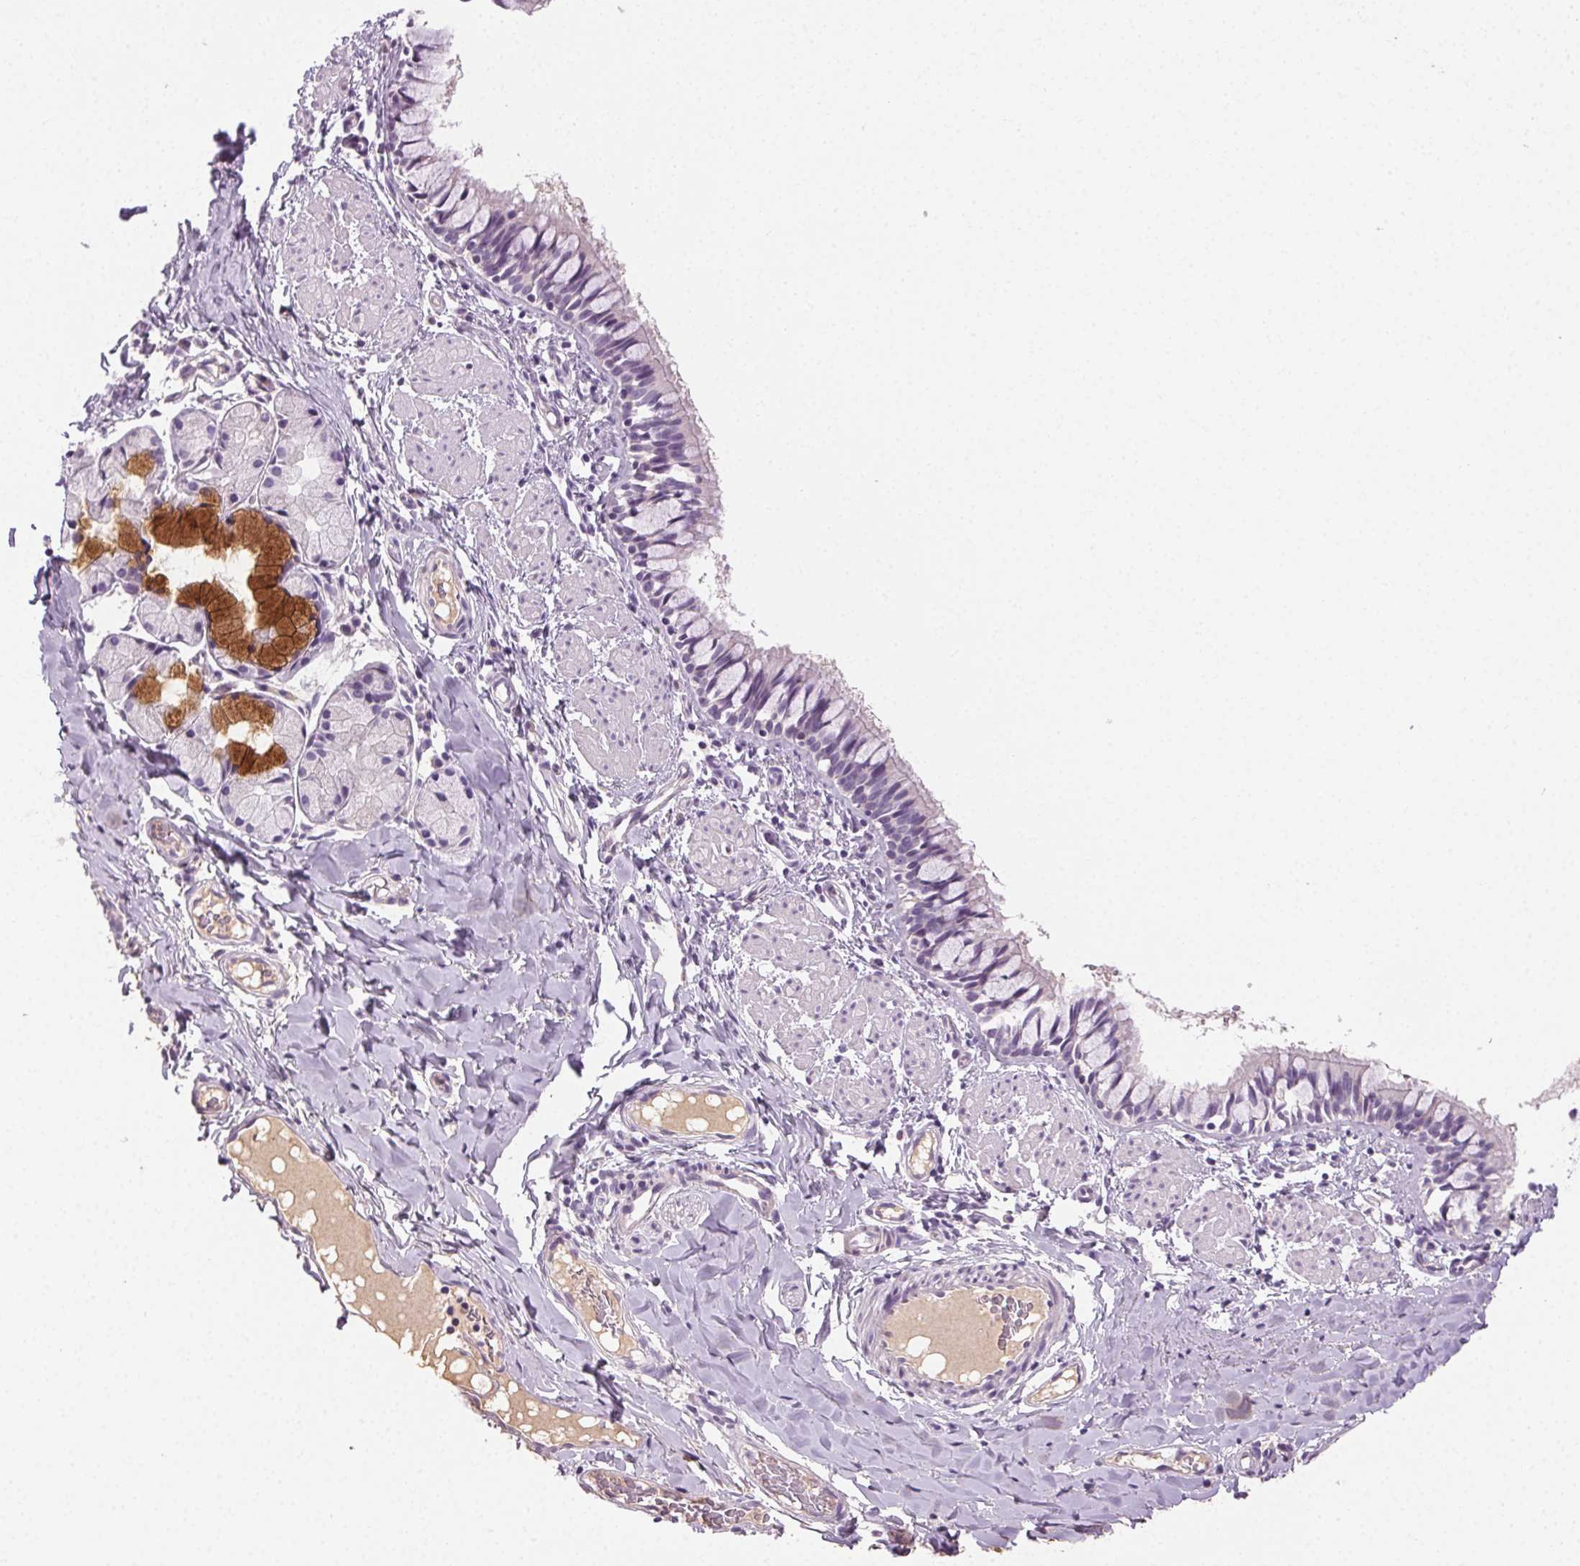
{"staining": {"intensity": "negative", "quantity": "none", "location": "none"}, "tissue": "bronchus", "cell_type": "Respiratory epithelial cells", "image_type": "normal", "snomed": [{"axis": "morphology", "description": "Normal tissue, NOS"}, {"axis": "topography", "description": "Bronchus"}], "caption": "Immunohistochemistry (IHC) of benign bronchus displays no expression in respiratory epithelial cells. (Immunohistochemistry, brightfield microscopy, high magnification).", "gene": "BPIFB2", "patient": {"sex": "male", "age": 1}}